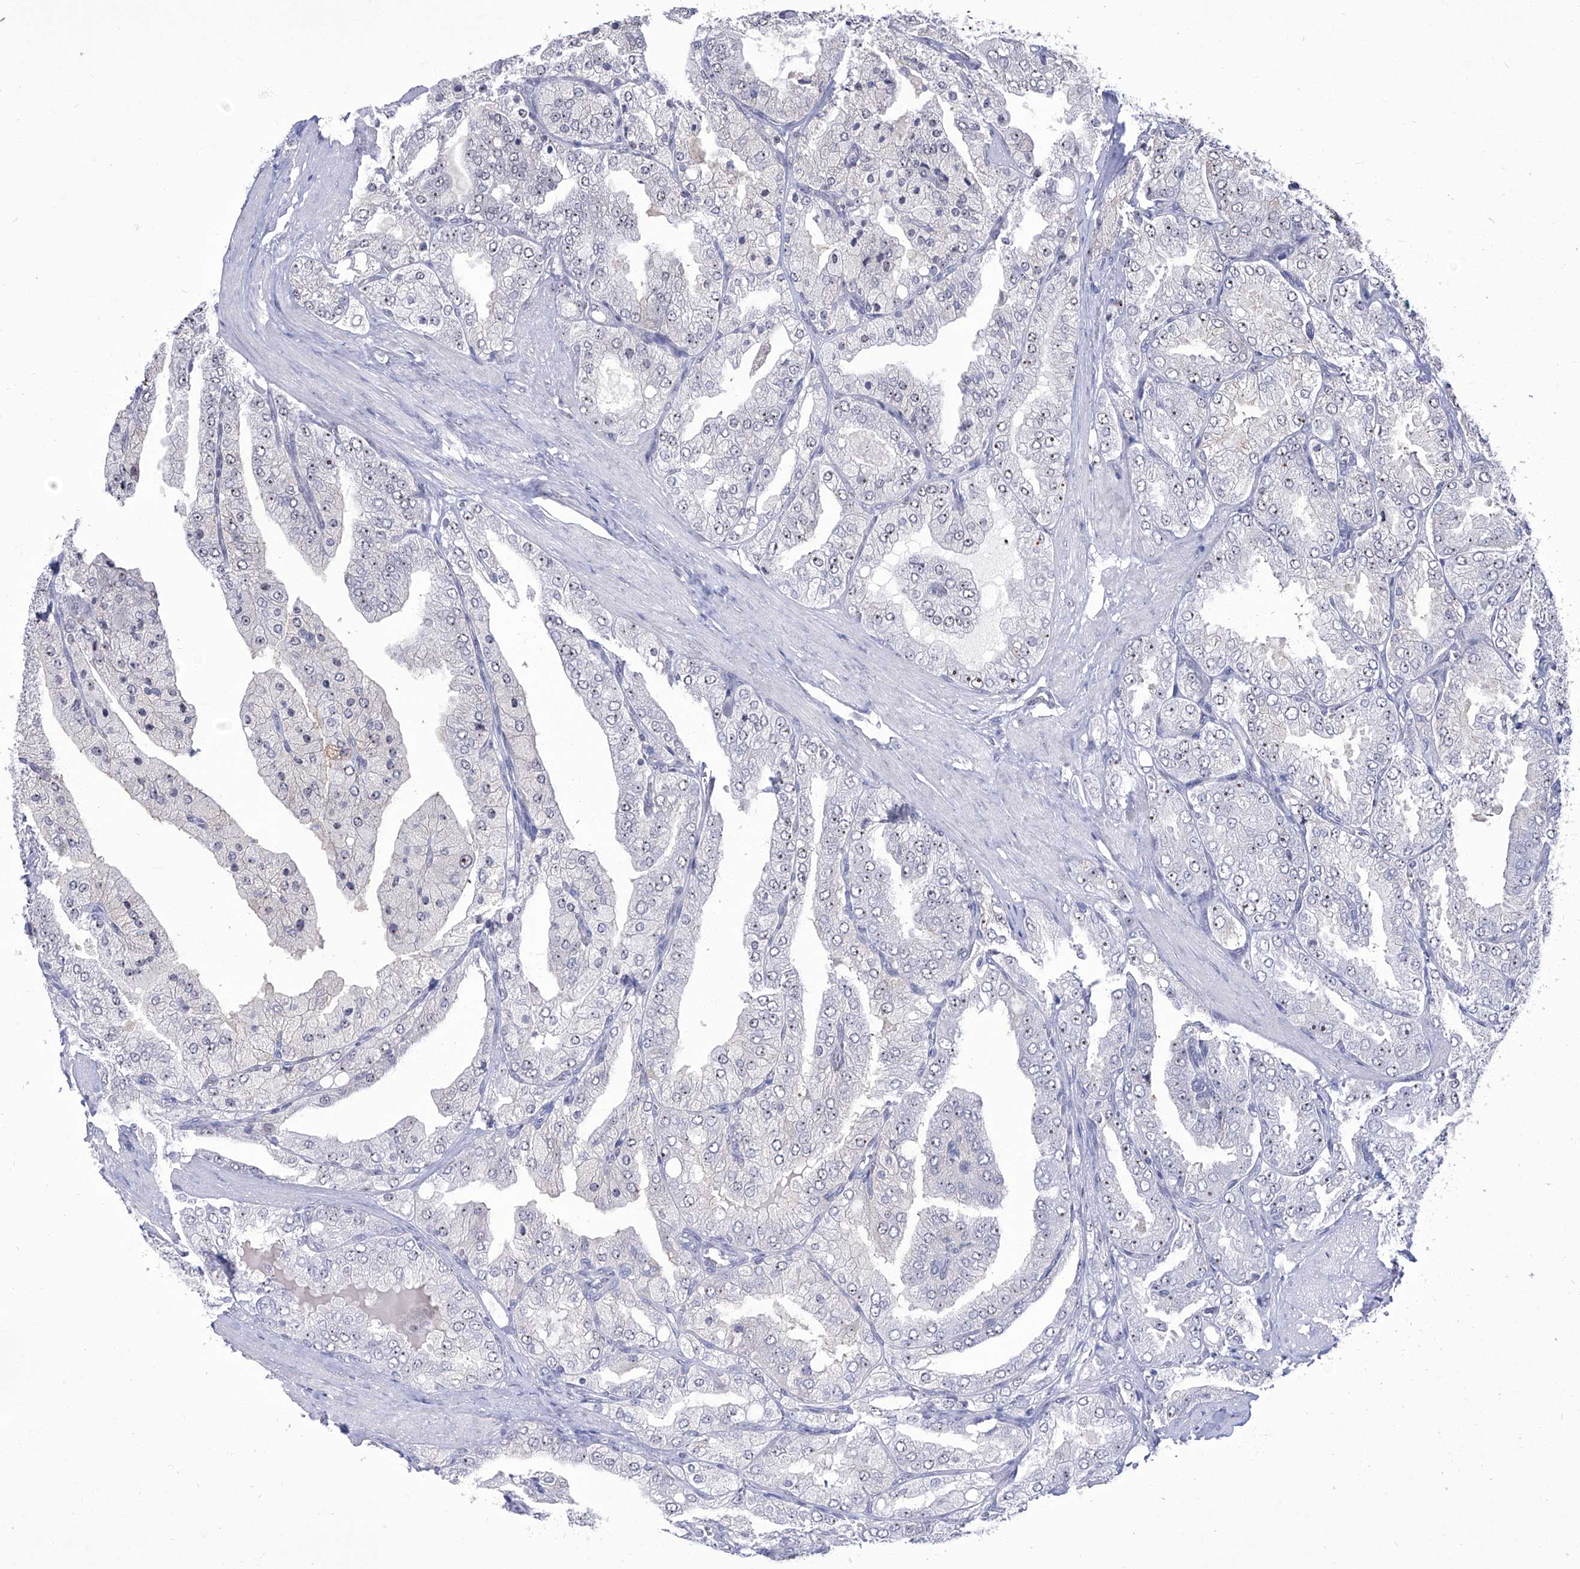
{"staining": {"intensity": "negative", "quantity": "none", "location": "none"}, "tissue": "prostate cancer", "cell_type": "Tumor cells", "image_type": "cancer", "snomed": [{"axis": "morphology", "description": "Adenocarcinoma, High grade"}, {"axis": "topography", "description": "Prostate"}], "caption": "An immunohistochemistry image of prostate cancer is shown. There is no staining in tumor cells of prostate cancer.", "gene": "CMTR1", "patient": {"sex": "male", "age": 50}}